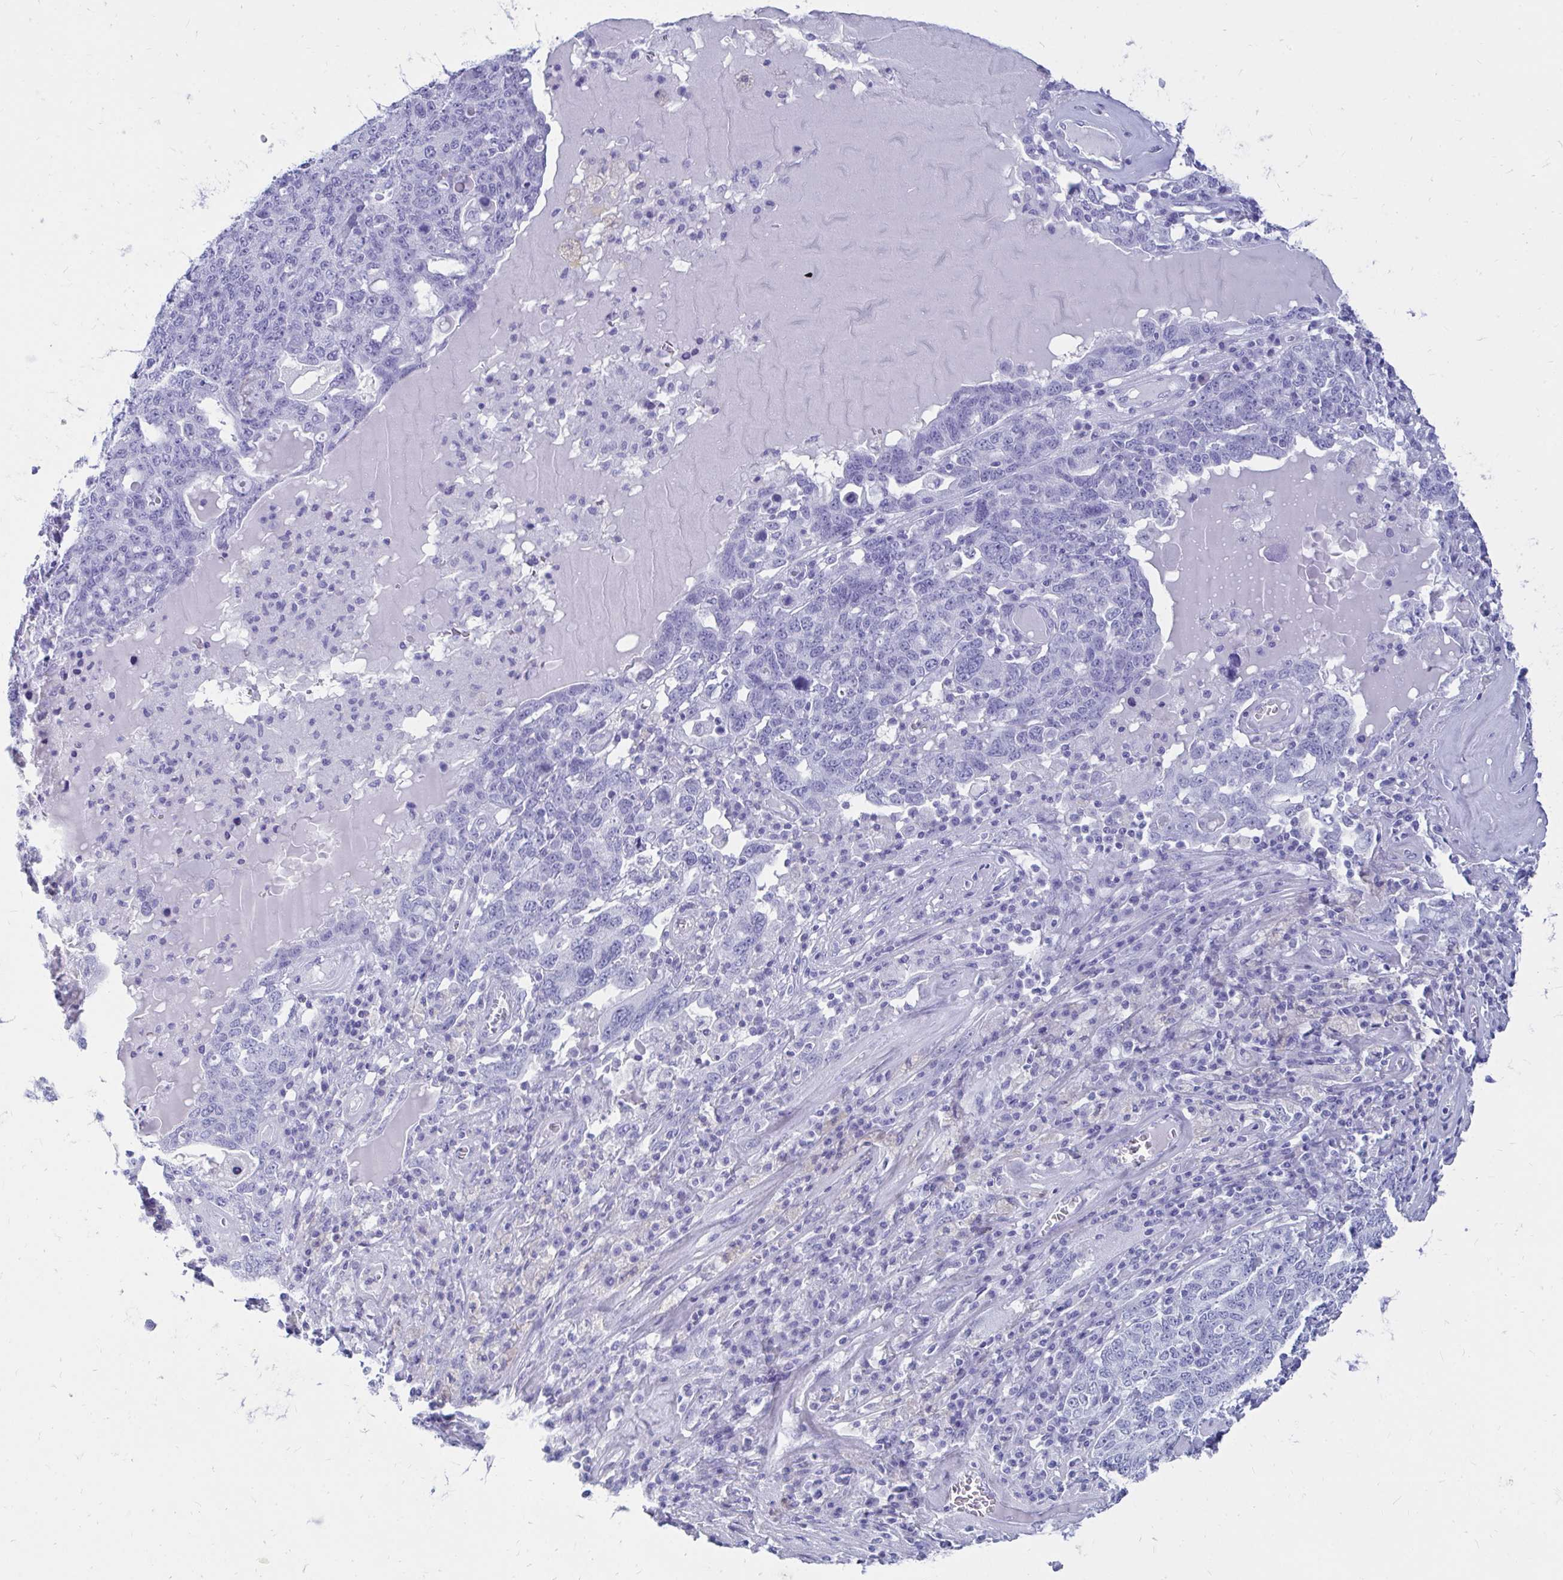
{"staining": {"intensity": "negative", "quantity": "none", "location": "none"}, "tissue": "ovarian cancer", "cell_type": "Tumor cells", "image_type": "cancer", "snomed": [{"axis": "morphology", "description": "Carcinoma, endometroid"}, {"axis": "topography", "description": "Ovary"}], "caption": "IHC of ovarian cancer reveals no expression in tumor cells.", "gene": "OR10R2", "patient": {"sex": "female", "age": 62}}